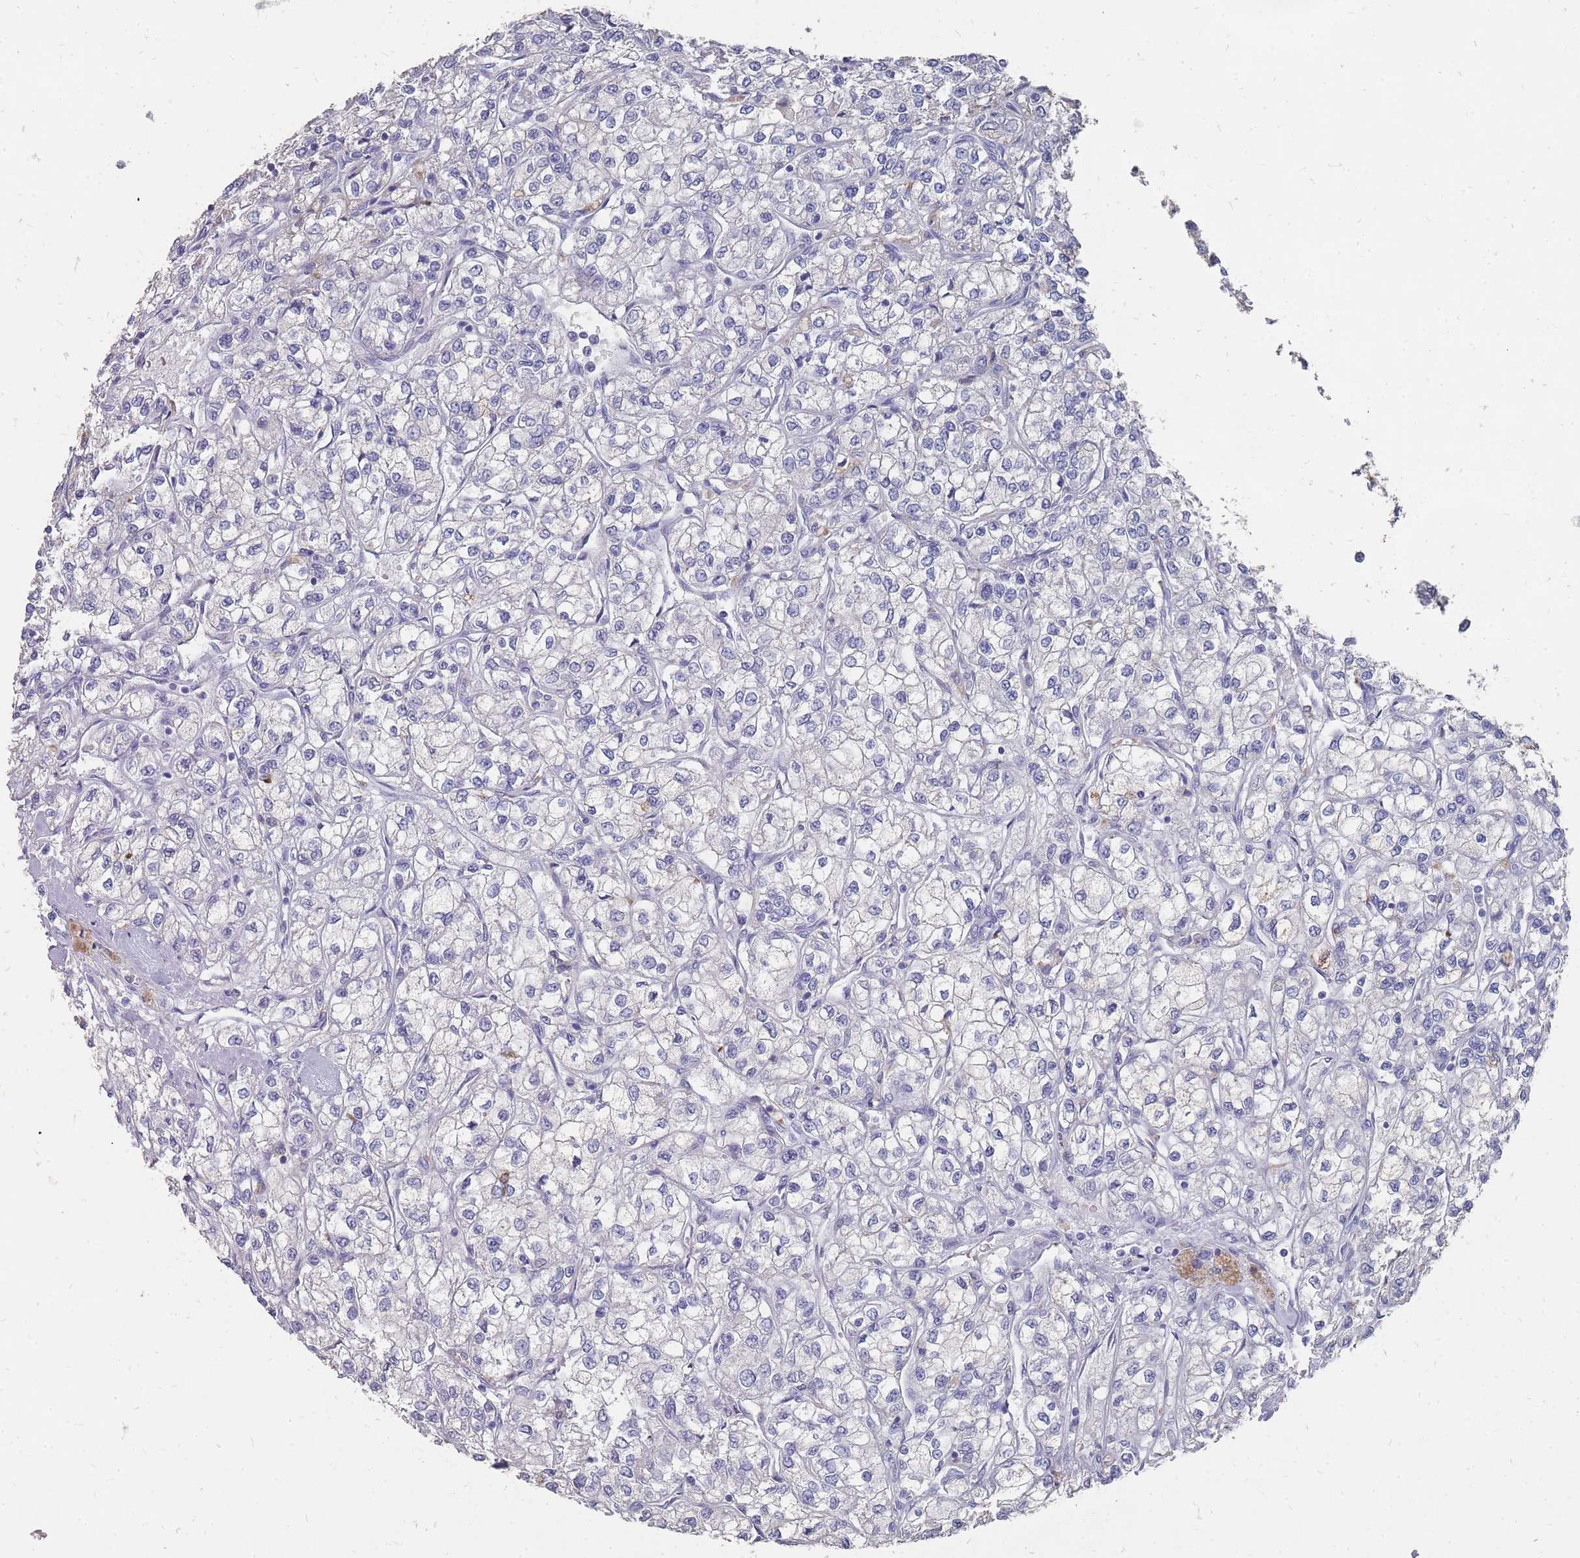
{"staining": {"intensity": "negative", "quantity": "none", "location": "none"}, "tissue": "renal cancer", "cell_type": "Tumor cells", "image_type": "cancer", "snomed": [{"axis": "morphology", "description": "Adenocarcinoma, NOS"}, {"axis": "topography", "description": "Kidney"}], "caption": "This is an immunohistochemistry (IHC) micrograph of adenocarcinoma (renal). There is no positivity in tumor cells.", "gene": "OTULINL", "patient": {"sex": "male", "age": 80}}